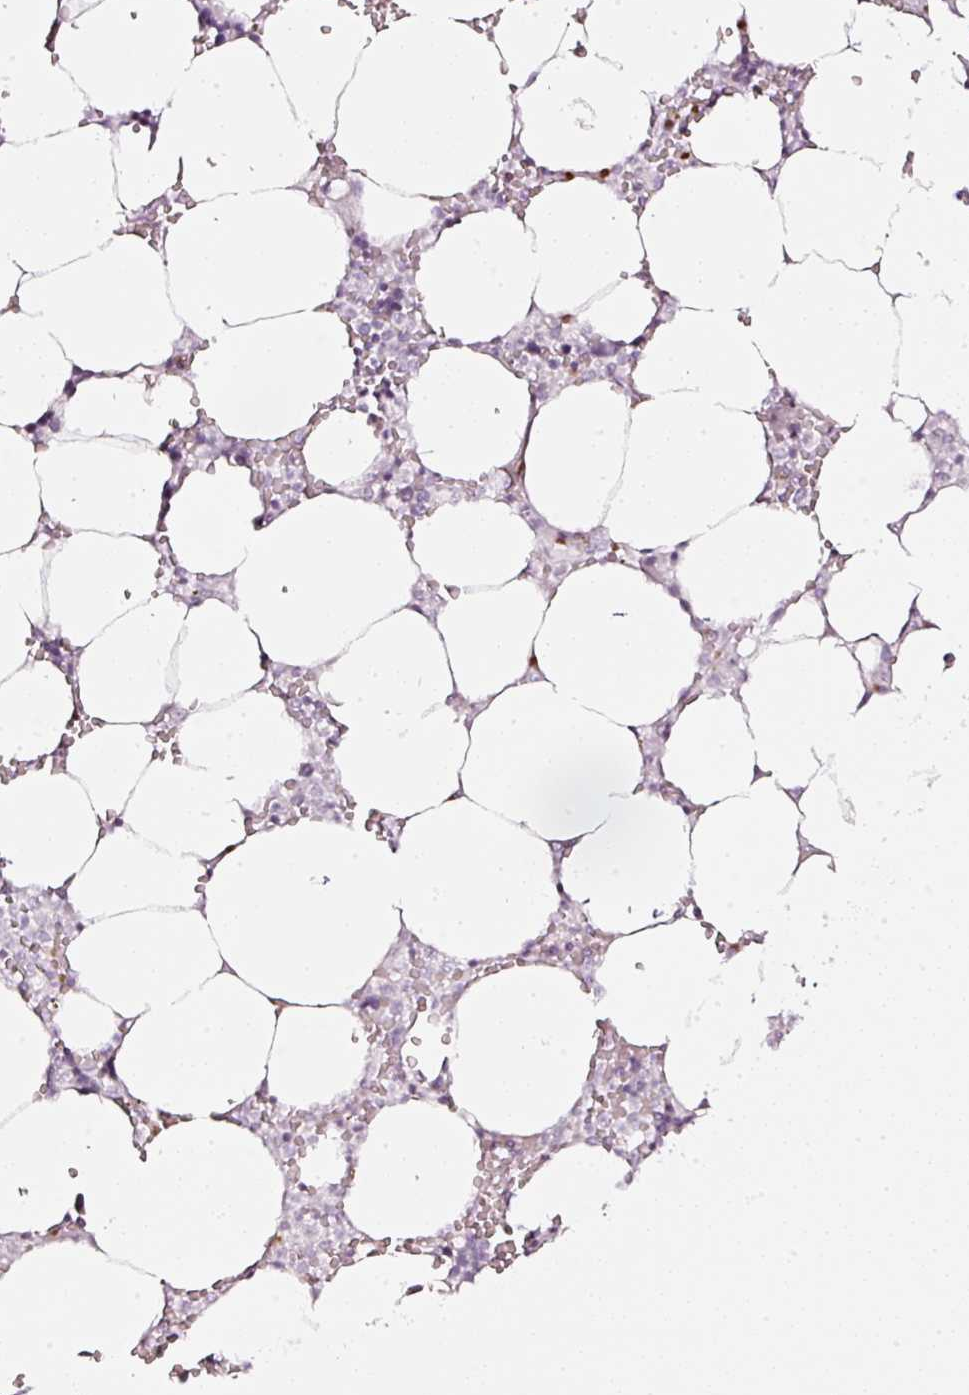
{"staining": {"intensity": "negative", "quantity": "none", "location": "none"}, "tissue": "bone marrow", "cell_type": "Hematopoietic cells", "image_type": "normal", "snomed": [{"axis": "morphology", "description": "Normal tissue, NOS"}, {"axis": "topography", "description": "Bone marrow"}], "caption": "Immunohistochemistry photomicrograph of benign bone marrow stained for a protein (brown), which exhibits no staining in hematopoietic cells.", "gene": "SDF4", "patient": {"sex": "male", "age": 64}}